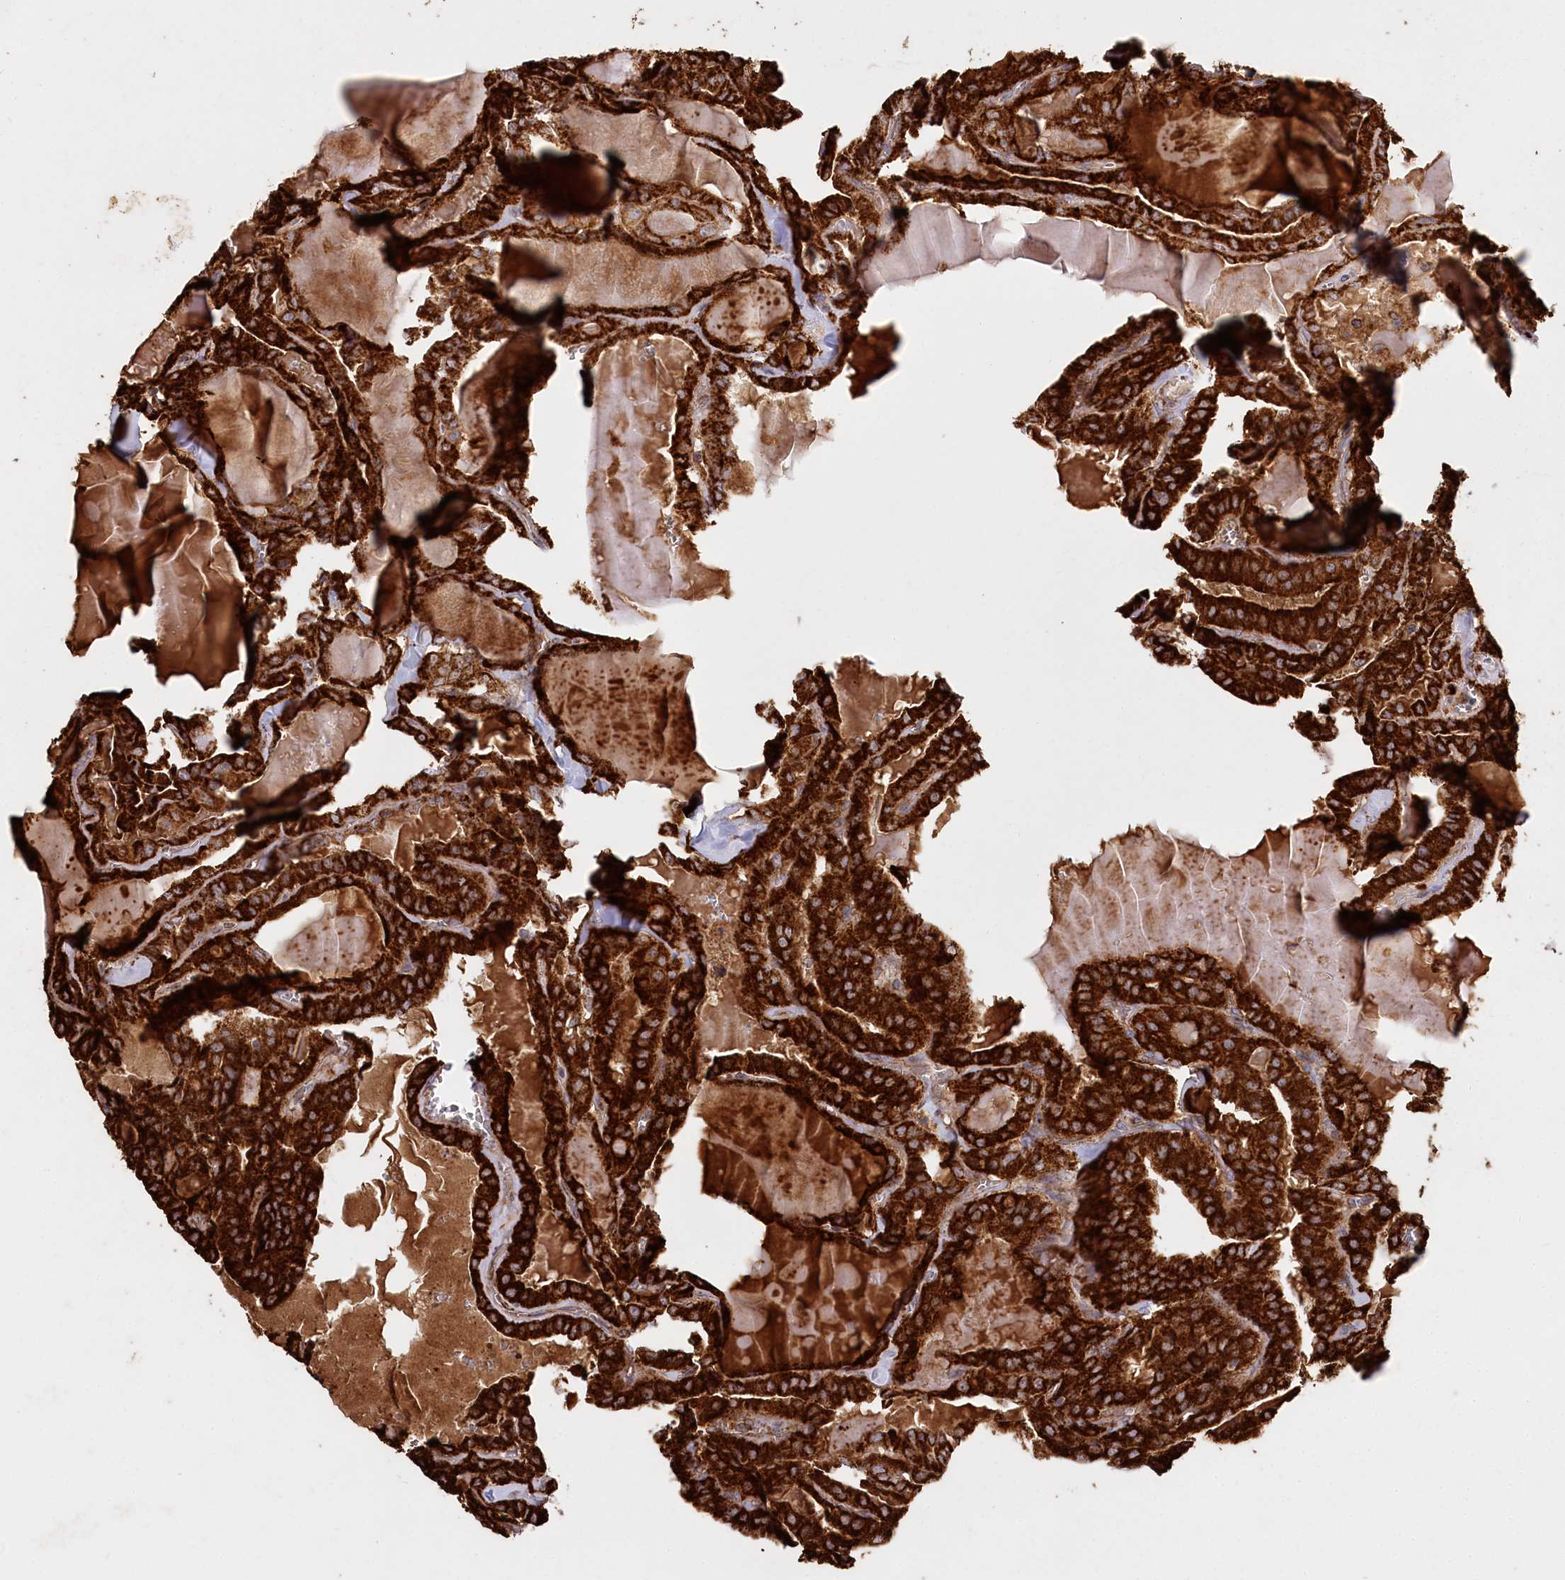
{"staining": {"intensity": "strong", "quantity": ">75%", "location": "cytoplasmic/membranous"}, "tissue": "thyroid cancer", "cell_type": "Tumor cells", "image_type": "cancer", "snomed": [{"axis": "morphology", "description": "Papillary adenocarcinoma, NOS"}, {"axis": "topography", "description": "Thyroid gland"}], "caption": "An IHC micrograph of neoplastic tissue is shown. Protein staining in brown highlights strong cytoplasmic/membranous positivity in thyroid papillary adenocarcinoma within tumor cells.", "gene": "CARD19", "patient": {"sex": "male", "age": 52}}